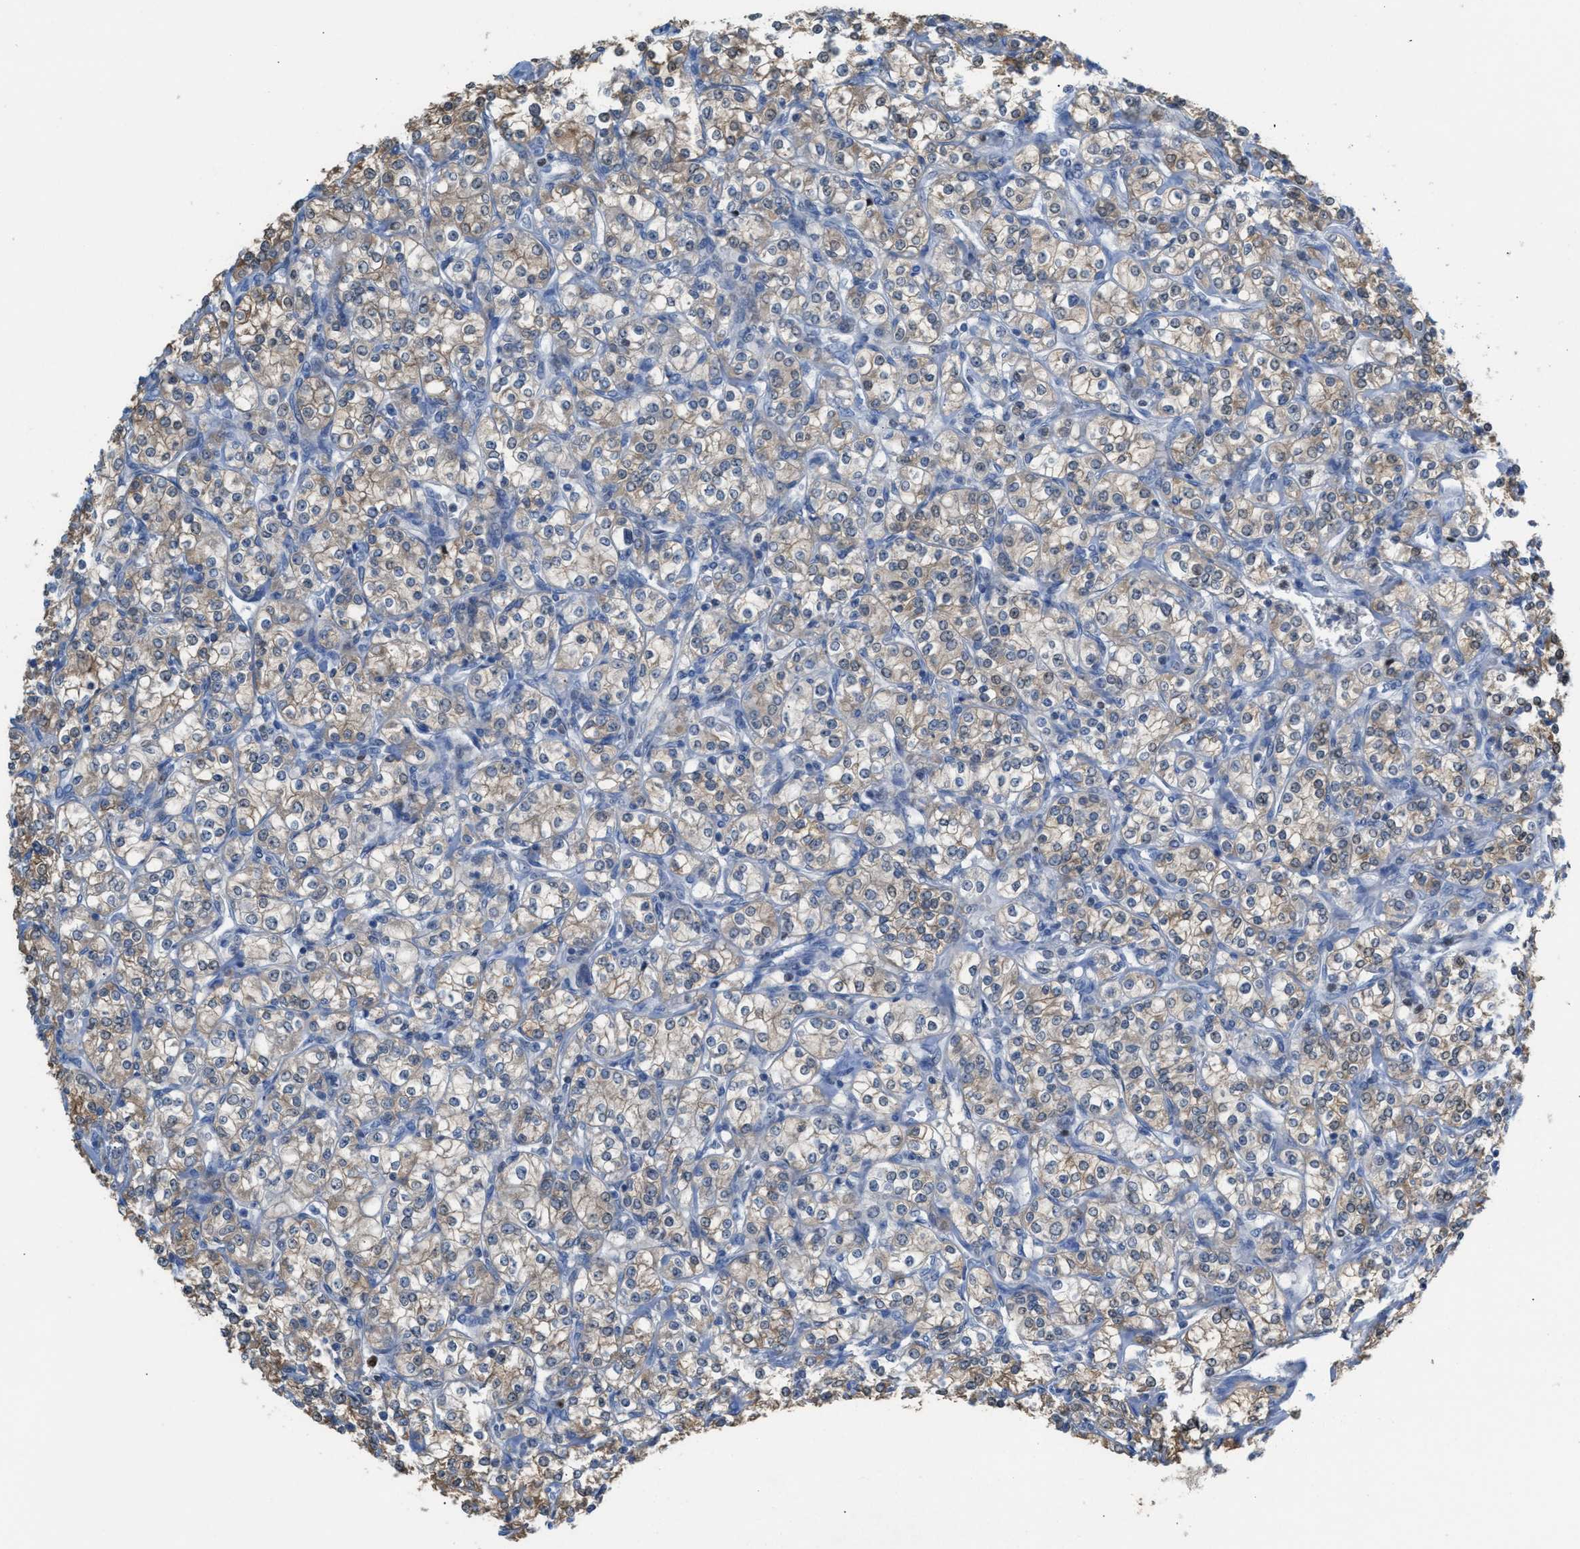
{"staining": {"intensity": "weak", "quantity": ">75%", "location": "cytoplasmic/membranous"}, "tissue": "renal cancer", "cell_type": "Tumor cells", "image_type": "cancer", "snomed": [{"axis": "morphology", "description": "Adenocarcinoma, NOS"}, {"axis": "topography", "description": "Kidney"}], "caption": "Protein analysis of renal cancer tissue reveals weak cytoplasmic/membranous expression in approximately >75% of tumor cells.", "gene": "PPM1D", "patient": {"sex": "male", "age": 77}}